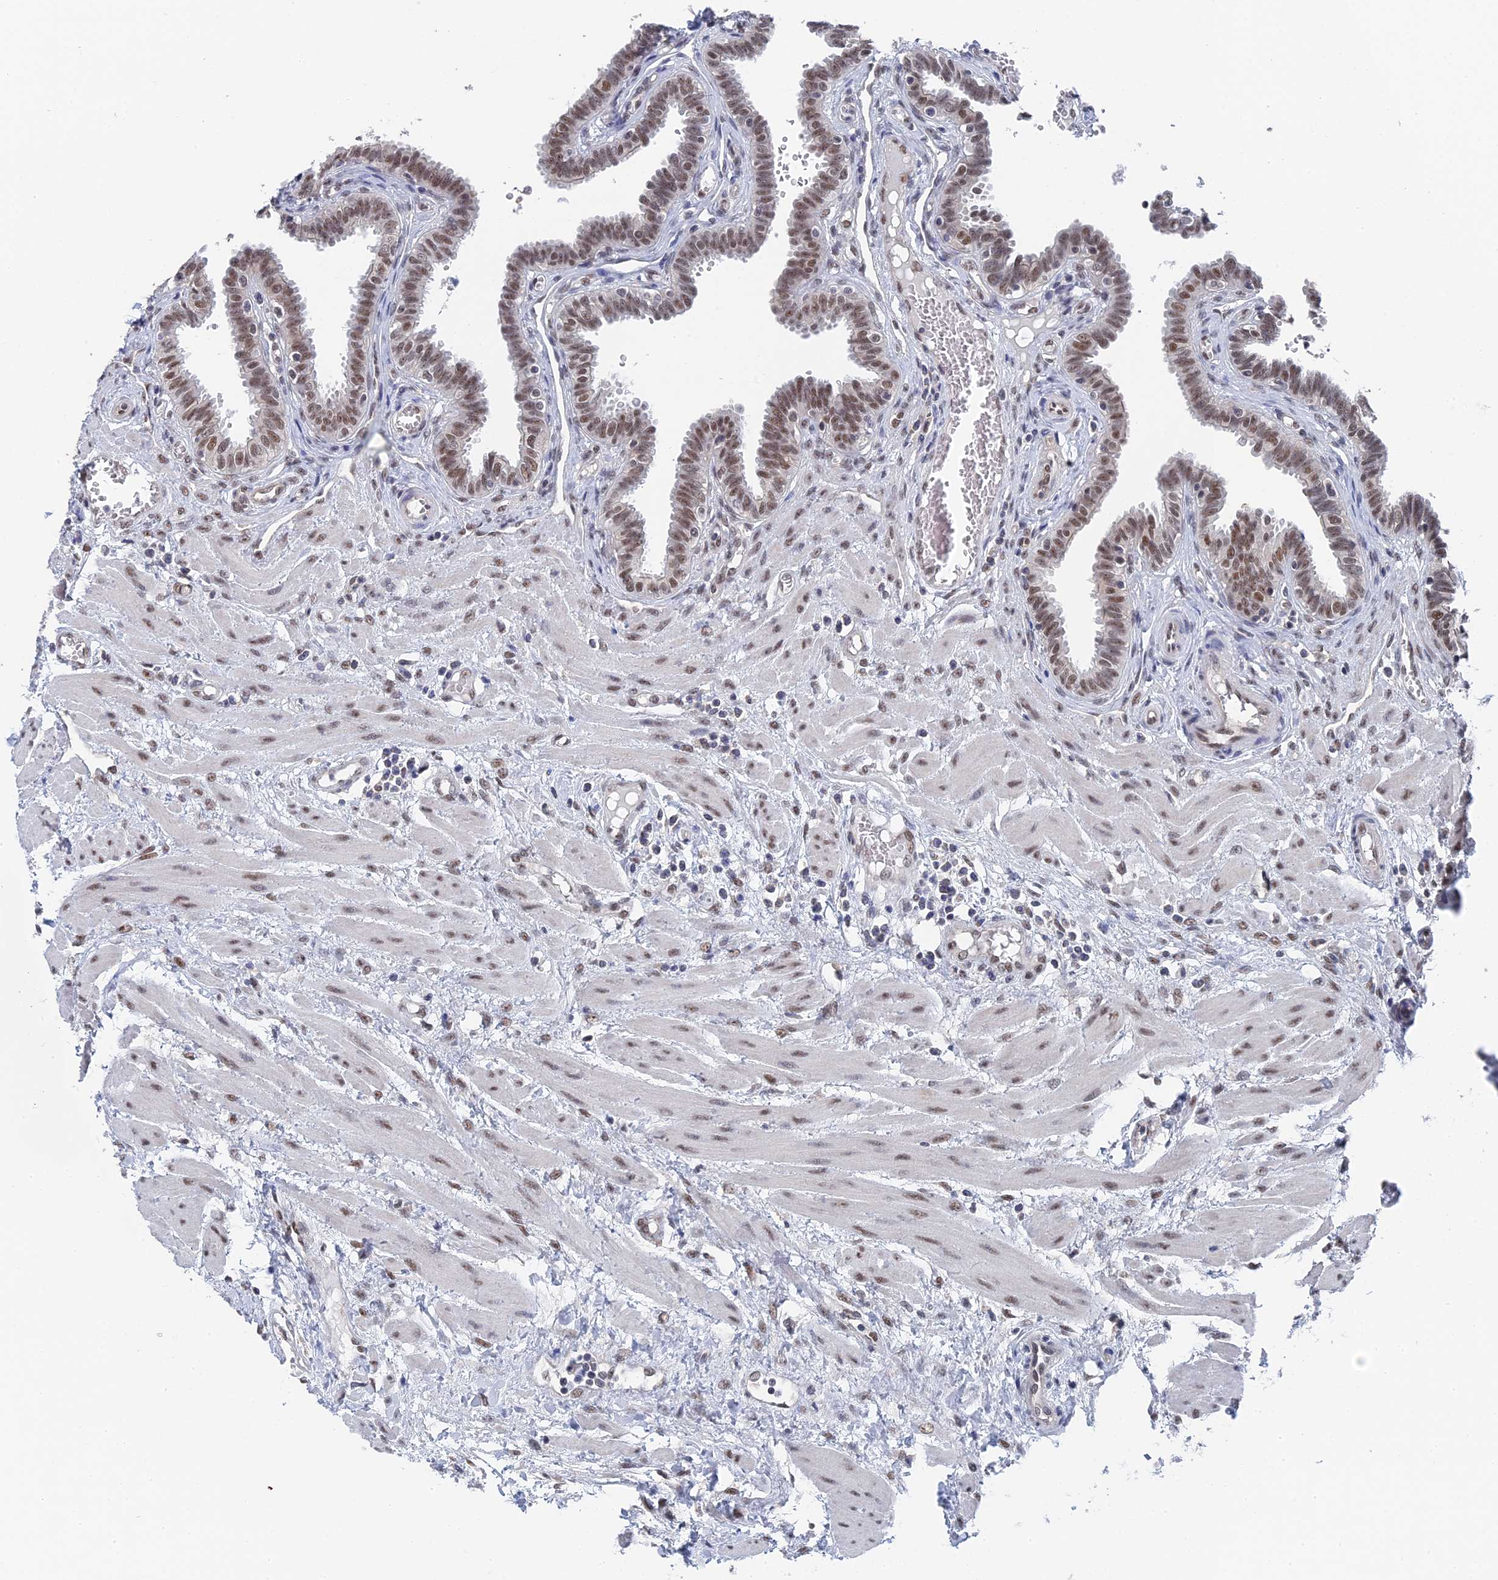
{"staining": {"intensity": "moderate", "quantity": ">75%", "location": "nuclear"}, "tissue": "fallopian tube", "cell_type": "Glandular cells", "image_type": "normal", "snomed": [{"axis": "morphology", "description": "Normal tissue, NOS"}, {"axis": "topography", "description": "Fallopian tube"}], "caption": "High-power microscopy captured an IHC image of normal fallopian tube, revealing moderate nuclear positivity in about >75% of glandular cells. The staining was performed using DAB (3,3'-diaminobenzidine) to visualize the protein expression in brown, while the nuclei were stained in blue with hematoxylin (Magnification: 20x).", "gene": "TSSC4", "patient": {"sex": "female", "age": 32}}